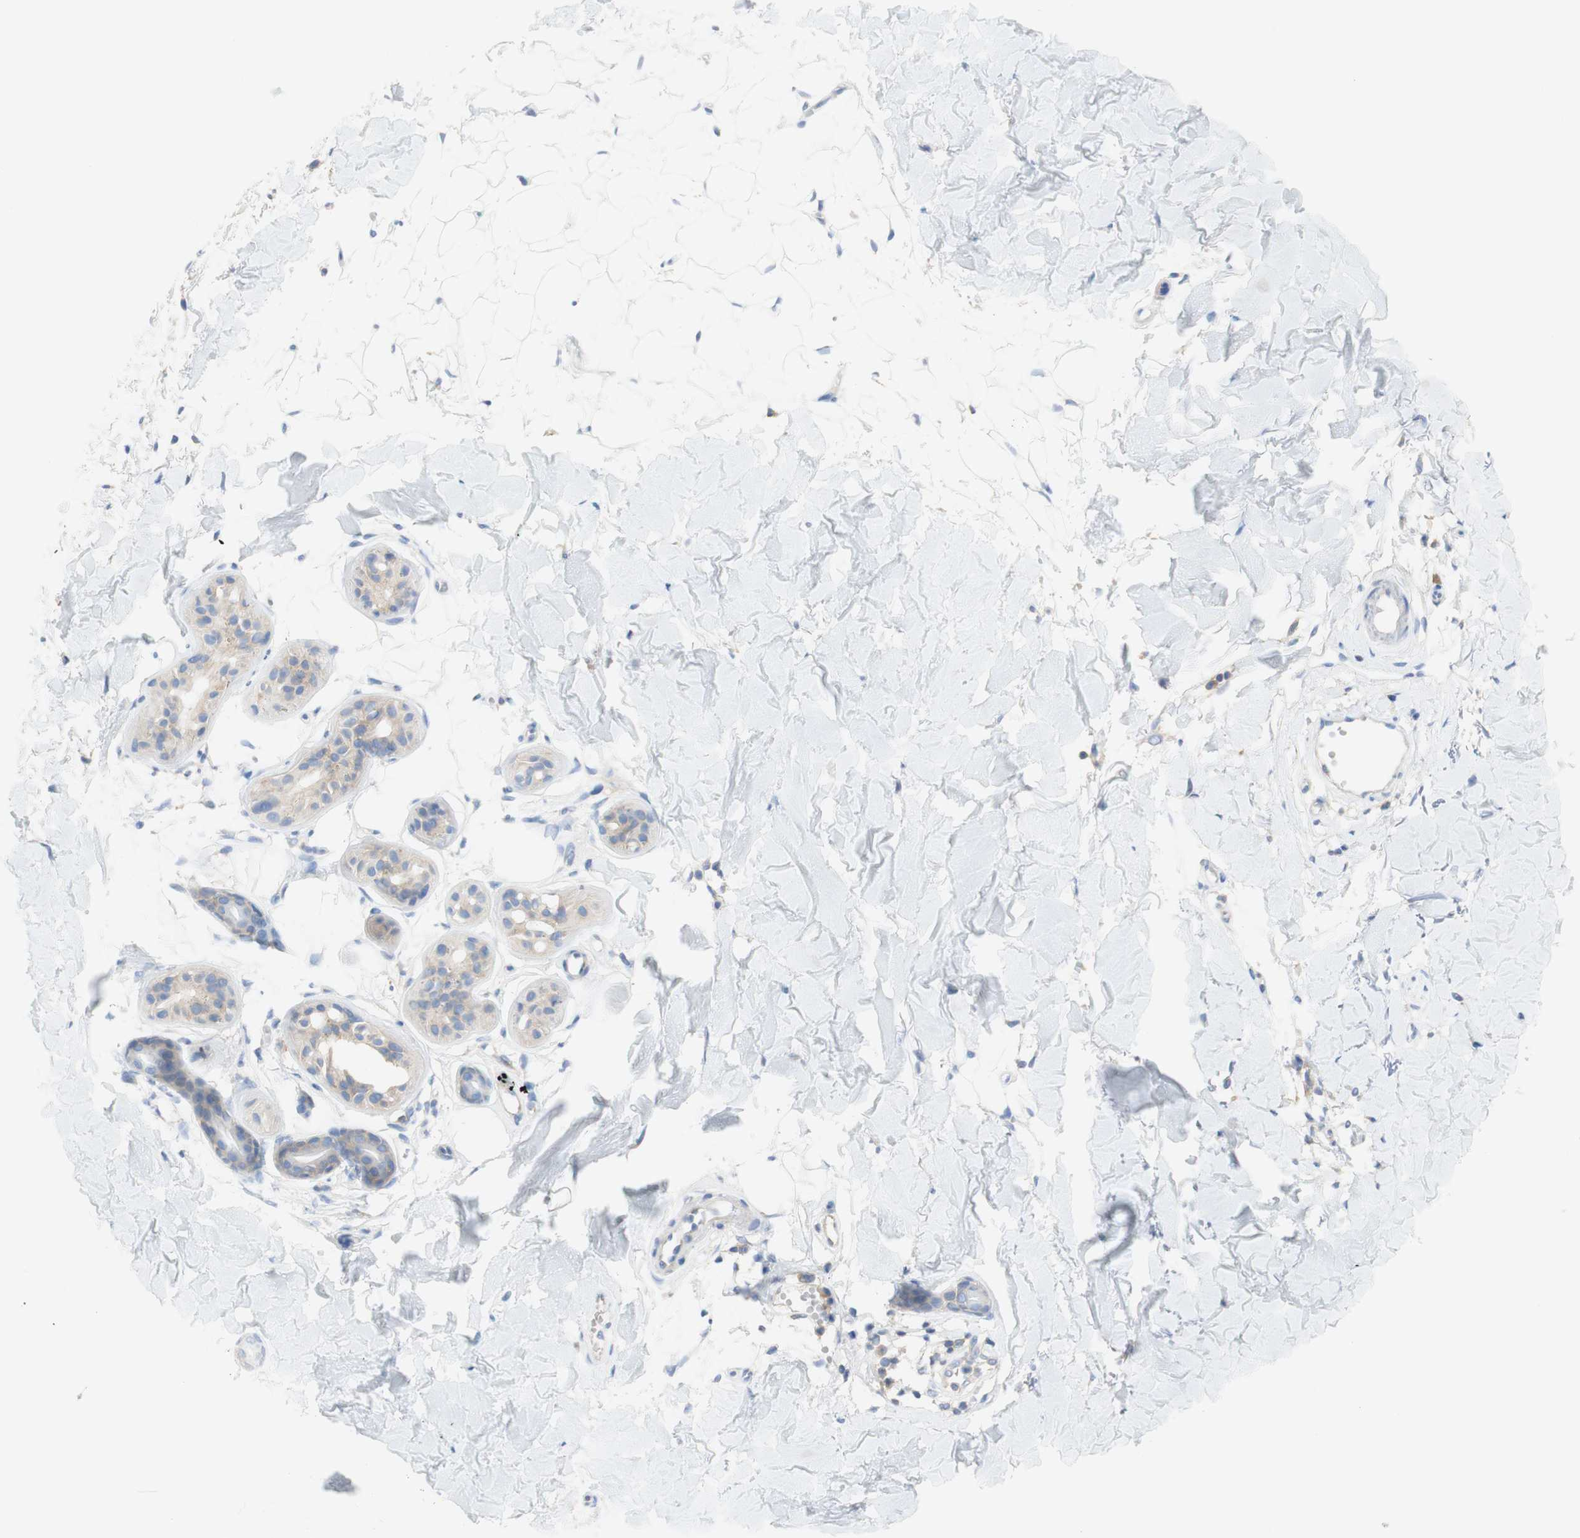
{"staining": {"intensity": "weak", "quantity": ">75%", "location": "cytoplasmic/membranous"}, "tissue": "skin cancer", "cell_type": "Tumor cells", "image_type": "cancer", "snomed": [{"axis": "morphology", "description": "Basal cell carcinoma"}, {"axis": "topography", "description": "Skin"}], "caption": "A photomicrograph of human skin cancer stained for a protein demonstrates weak cytoplasmic/membranous brown staining in tumor cells.", "gene": "ATP2B1", "patient": {"sex": "female", "age": 58}}